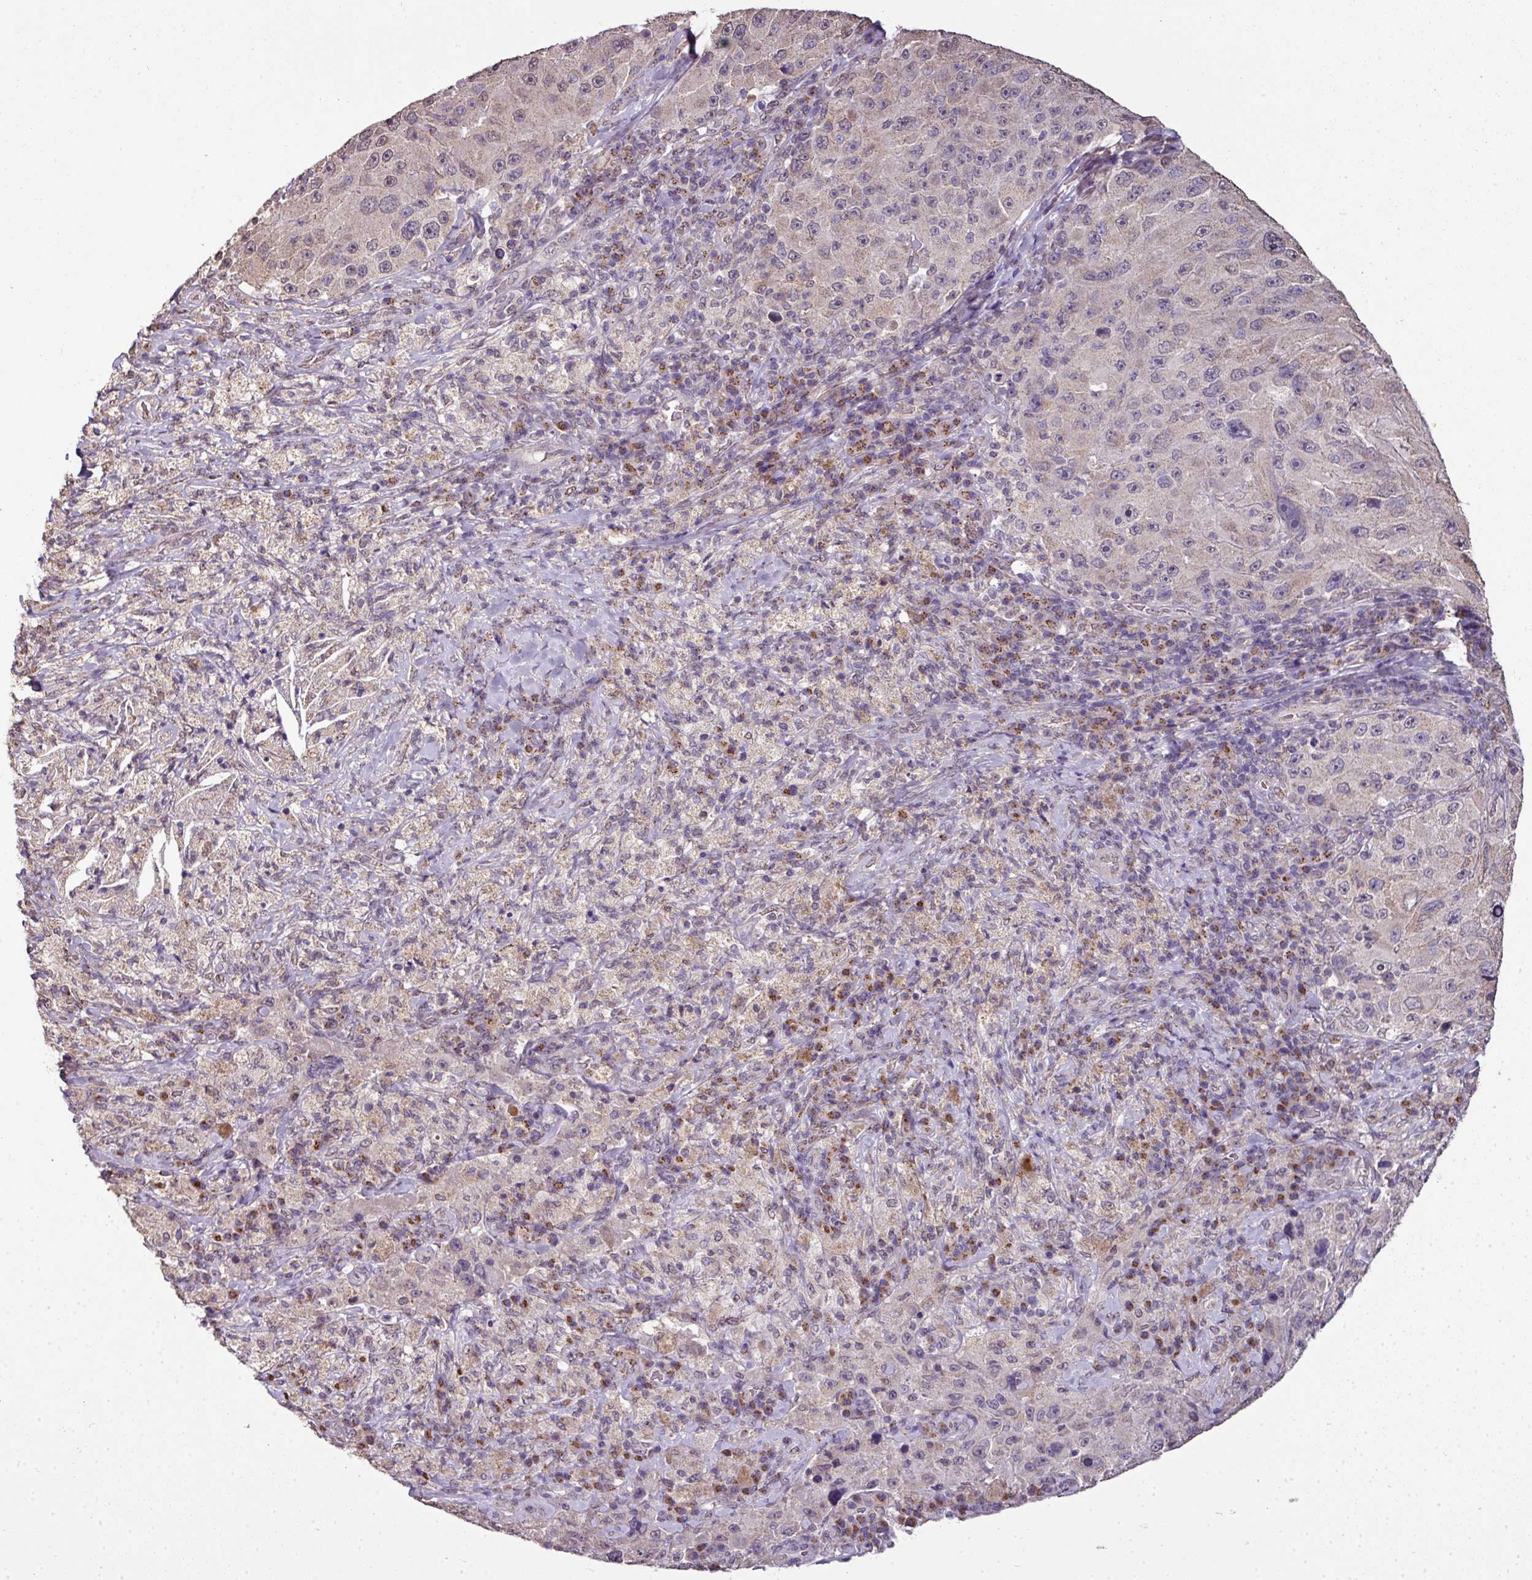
{"staining": {"intensity": "weak", "quantity": "<25%", "location": "cytoplasmic/membranous"}, "tissue": "melanoma", "cell_type": "Tumor cells", "image_type": "cancer", "snomed": [{"axis": "morphology", "description": "Malignant melanoma, Metastatic site"}, {"axis": "topography", "description": "Lymph node"}], "caption": "An image of human melanoma is negative for staining in tumor cells.", "gene": "JPH2", "patient": {"sex": "male", "age": 62}}